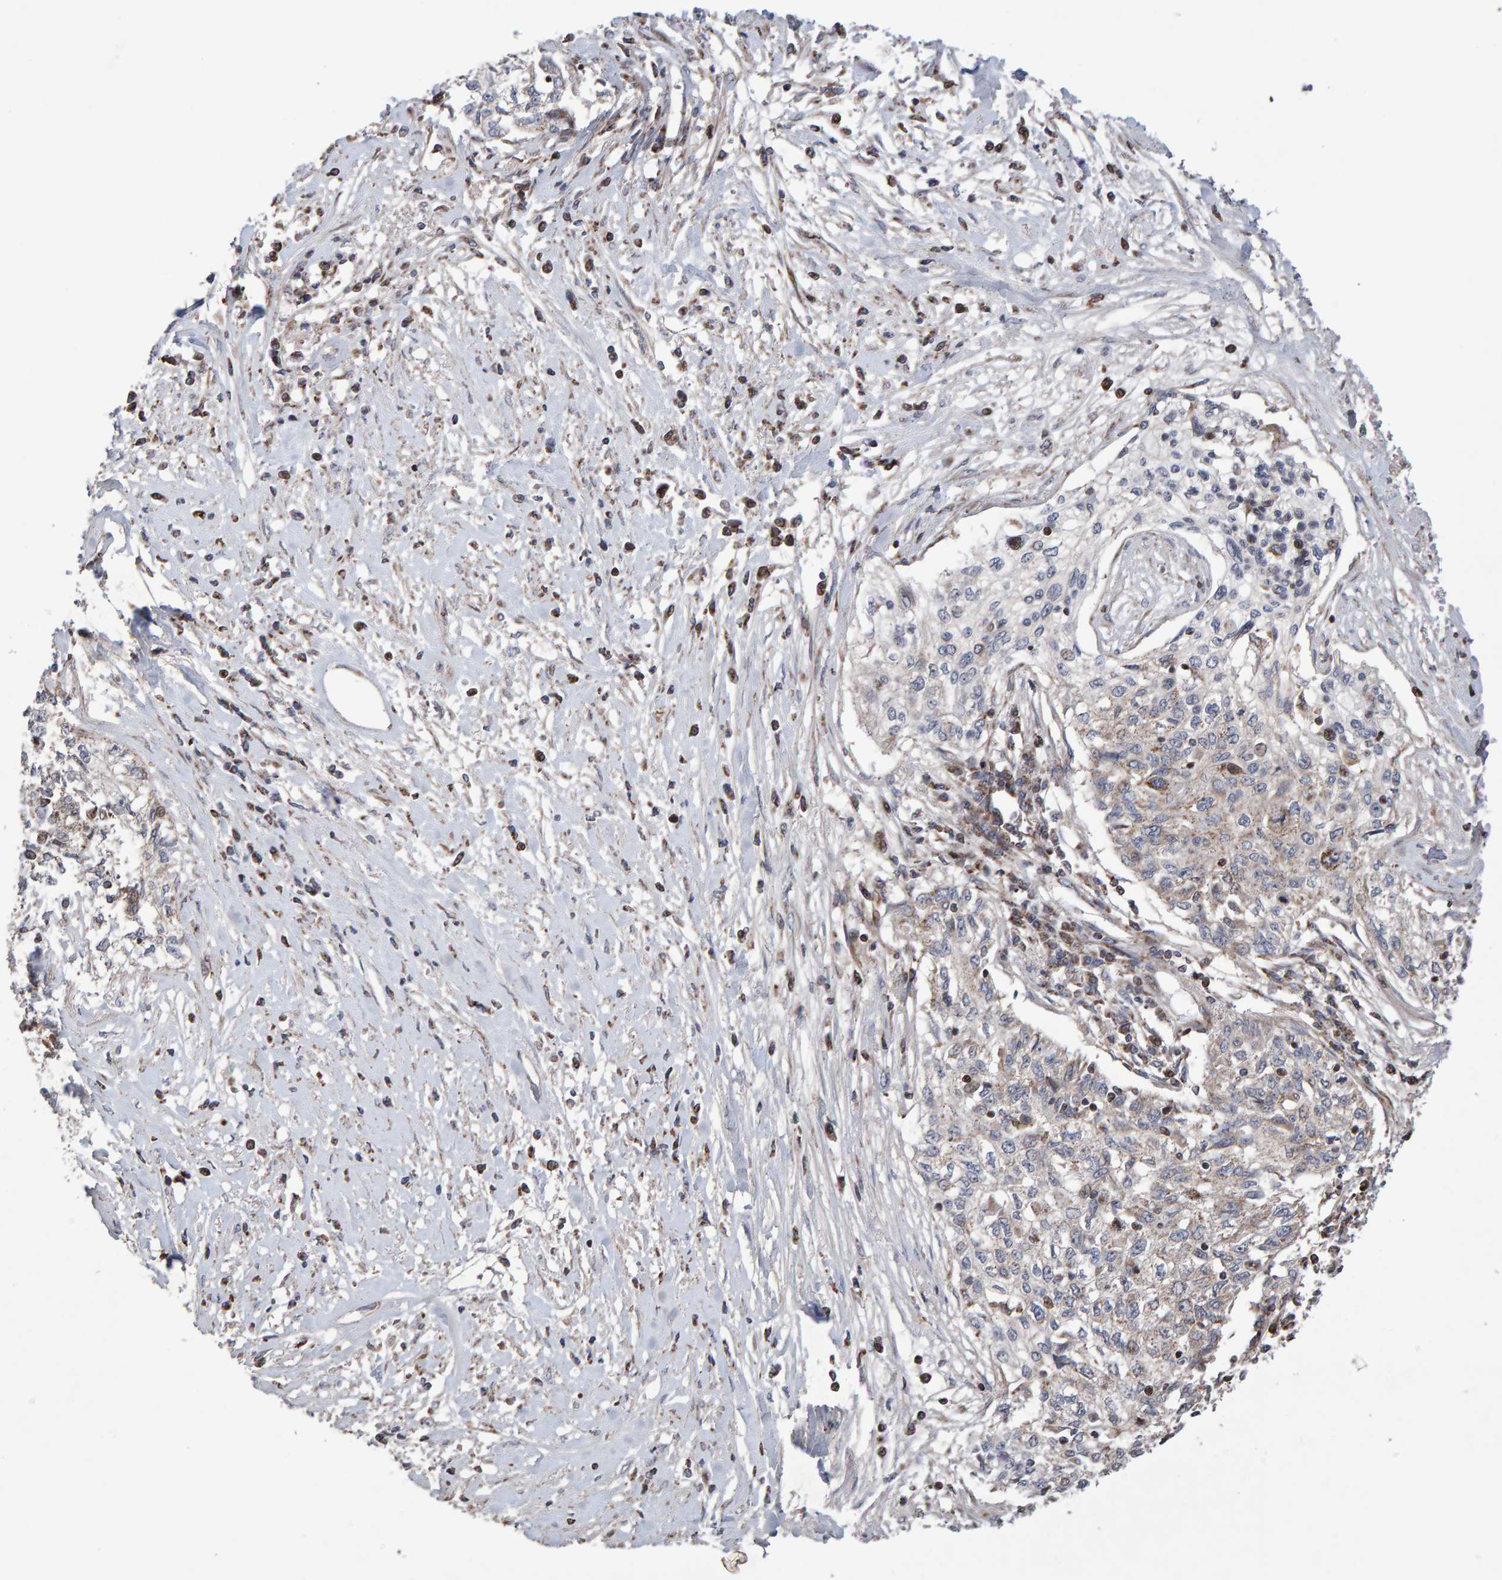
{"staining": {"intensity": "weak", "quantity": "<25%", "location": "cytoplasmic/membranous"}, "tissue": "cervical cancer", "cell_type": "Tumor cells", "image_type": "cancer", "snomed": [{"axis": "morphology", "description": "Squamous cell carcinoma, NOS"}, {"axis": "topography", "description": "Cervix"}], "caption": "IHC micrograph of neoplastic tissue: human cervical cancer stained with DAB reveals no significant protein positivity in tumor cells.", "gene": "PECR", "patient": {"sex": "female", "age": 57}}